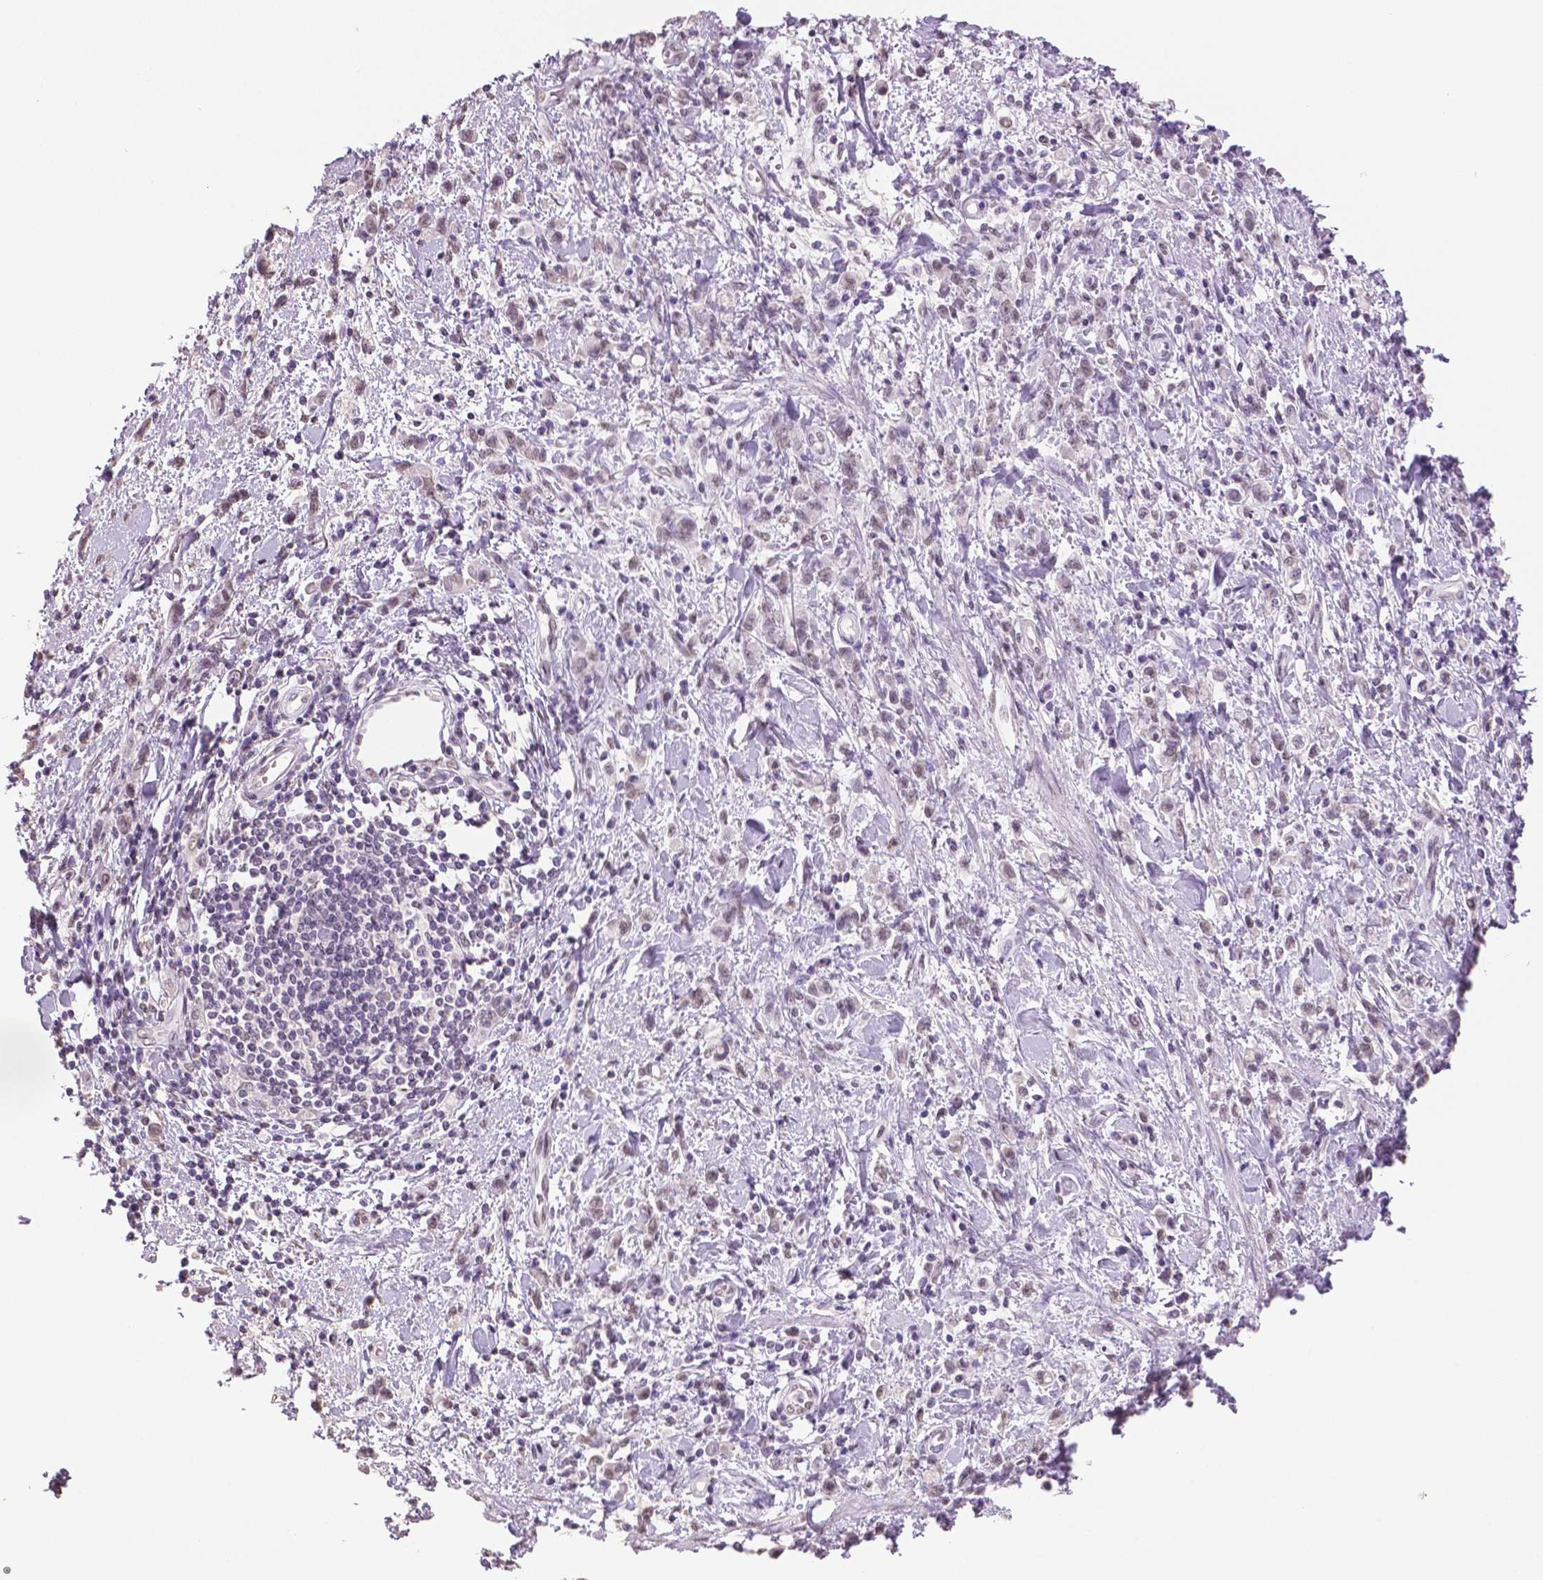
{"staining": {"intensity": "negative", "quantity": "none", "location": "none"}, "tissue": "stomach cancer", "cell_type": "Tumor cells", "image_type": "cancer", "snomed": [{"axis": "morphology", "description": "Adenocarcinoma, NOS"}, {"axis": "topography", "description": "Stomach"}], "caption": "Immunohistochemistry of human stomach cancer (adenocarcinoma) displays no positivity in tumor cells.", "gene": "IGF2BP1", "patient": {"sex": "male", "age": 77}}